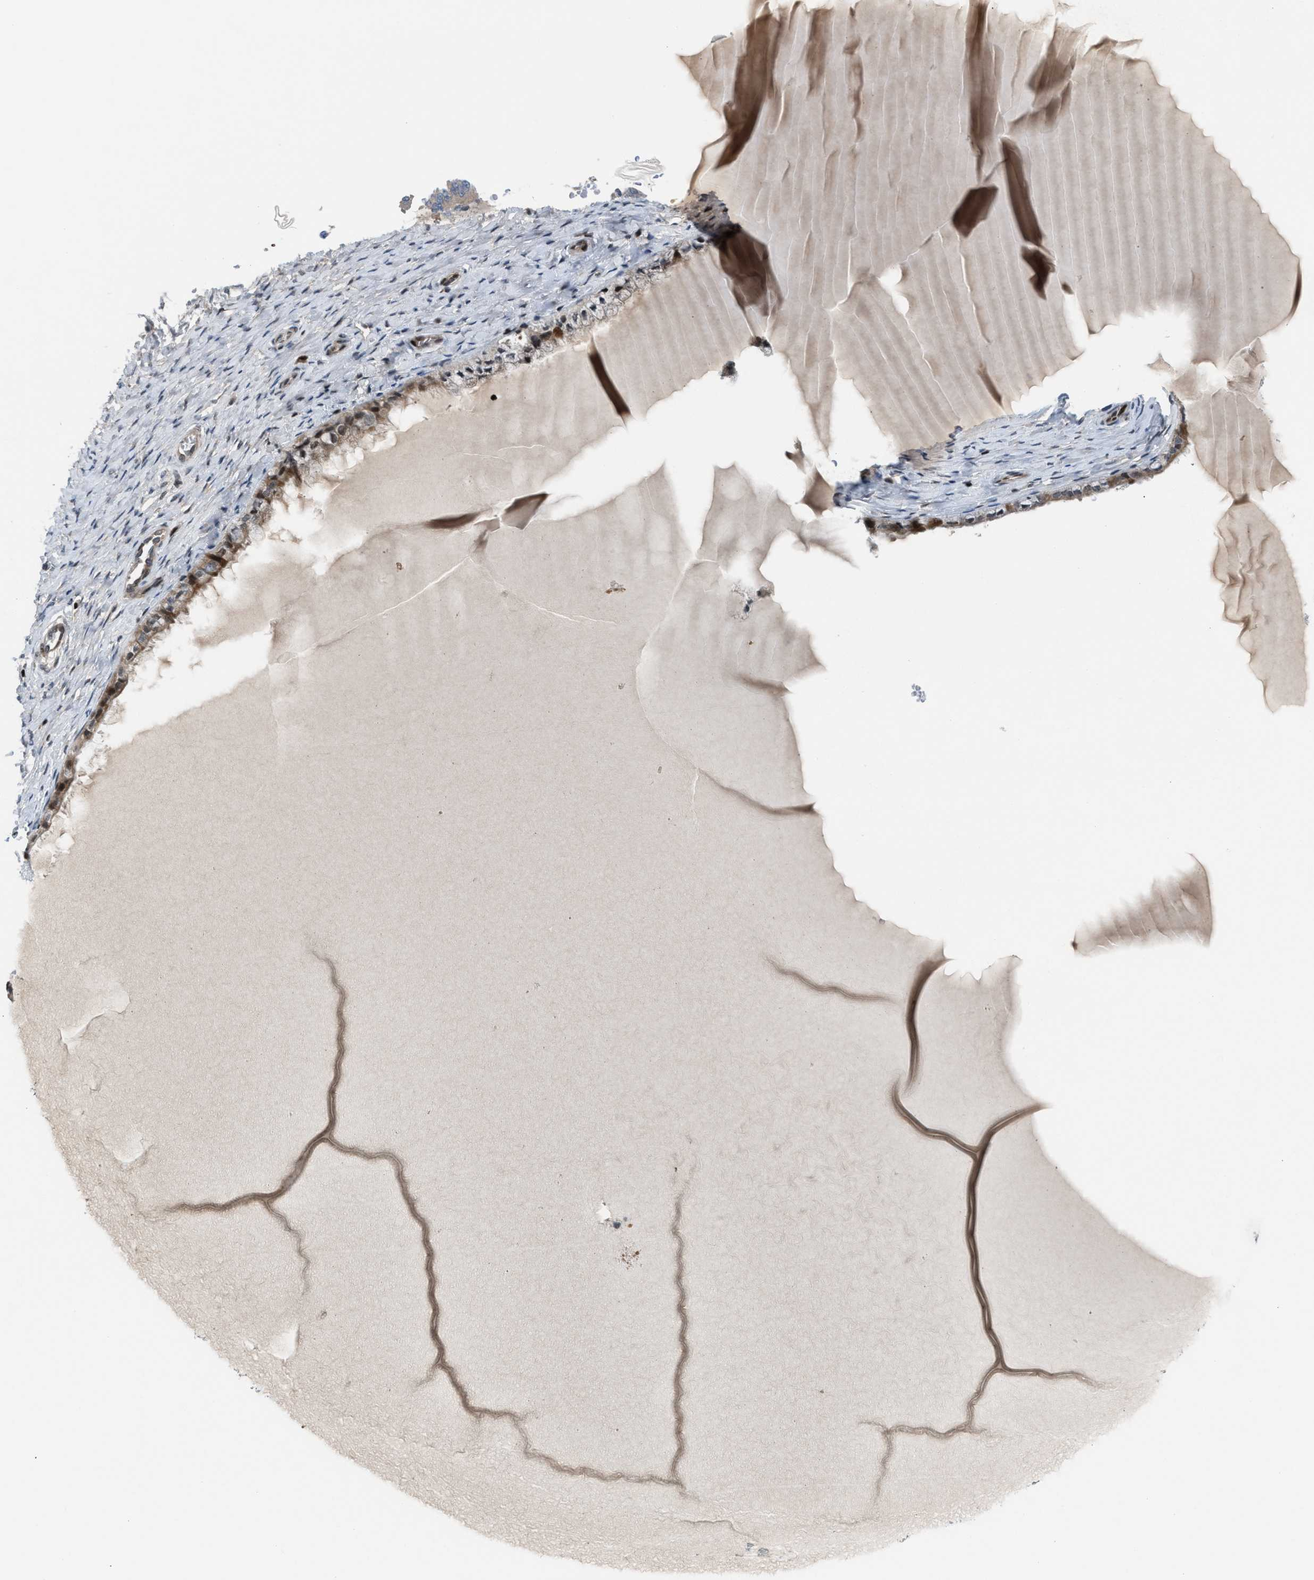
{"staining": {"intensity": "moderate", "quantity": ">75%", "location": "cytoplasmic/membranous"}, "tissue": "cervix", "cell_type": "Glandular cells", "image_type": "normal", "snomed": [{"axis": "morphology", "description": "Normal tissue, NOS"}, {"axis": "topography", "description": "Cervix"}], "caption": "IHC staining of normal cervix, which displays medium levels of moderate cytoplasmic/membranous staining in approximately >75% of glandular cells indicating moderate cytoplasmic/membranous protein expression. The staining was performed using DAB (3,3'-diaminobenzidine) (brown) for protein detection and nuclei were counterstained in hematoxylin (blue).", "gene": "ZNF276", "patient": {"sex": "female", "age": 55}}